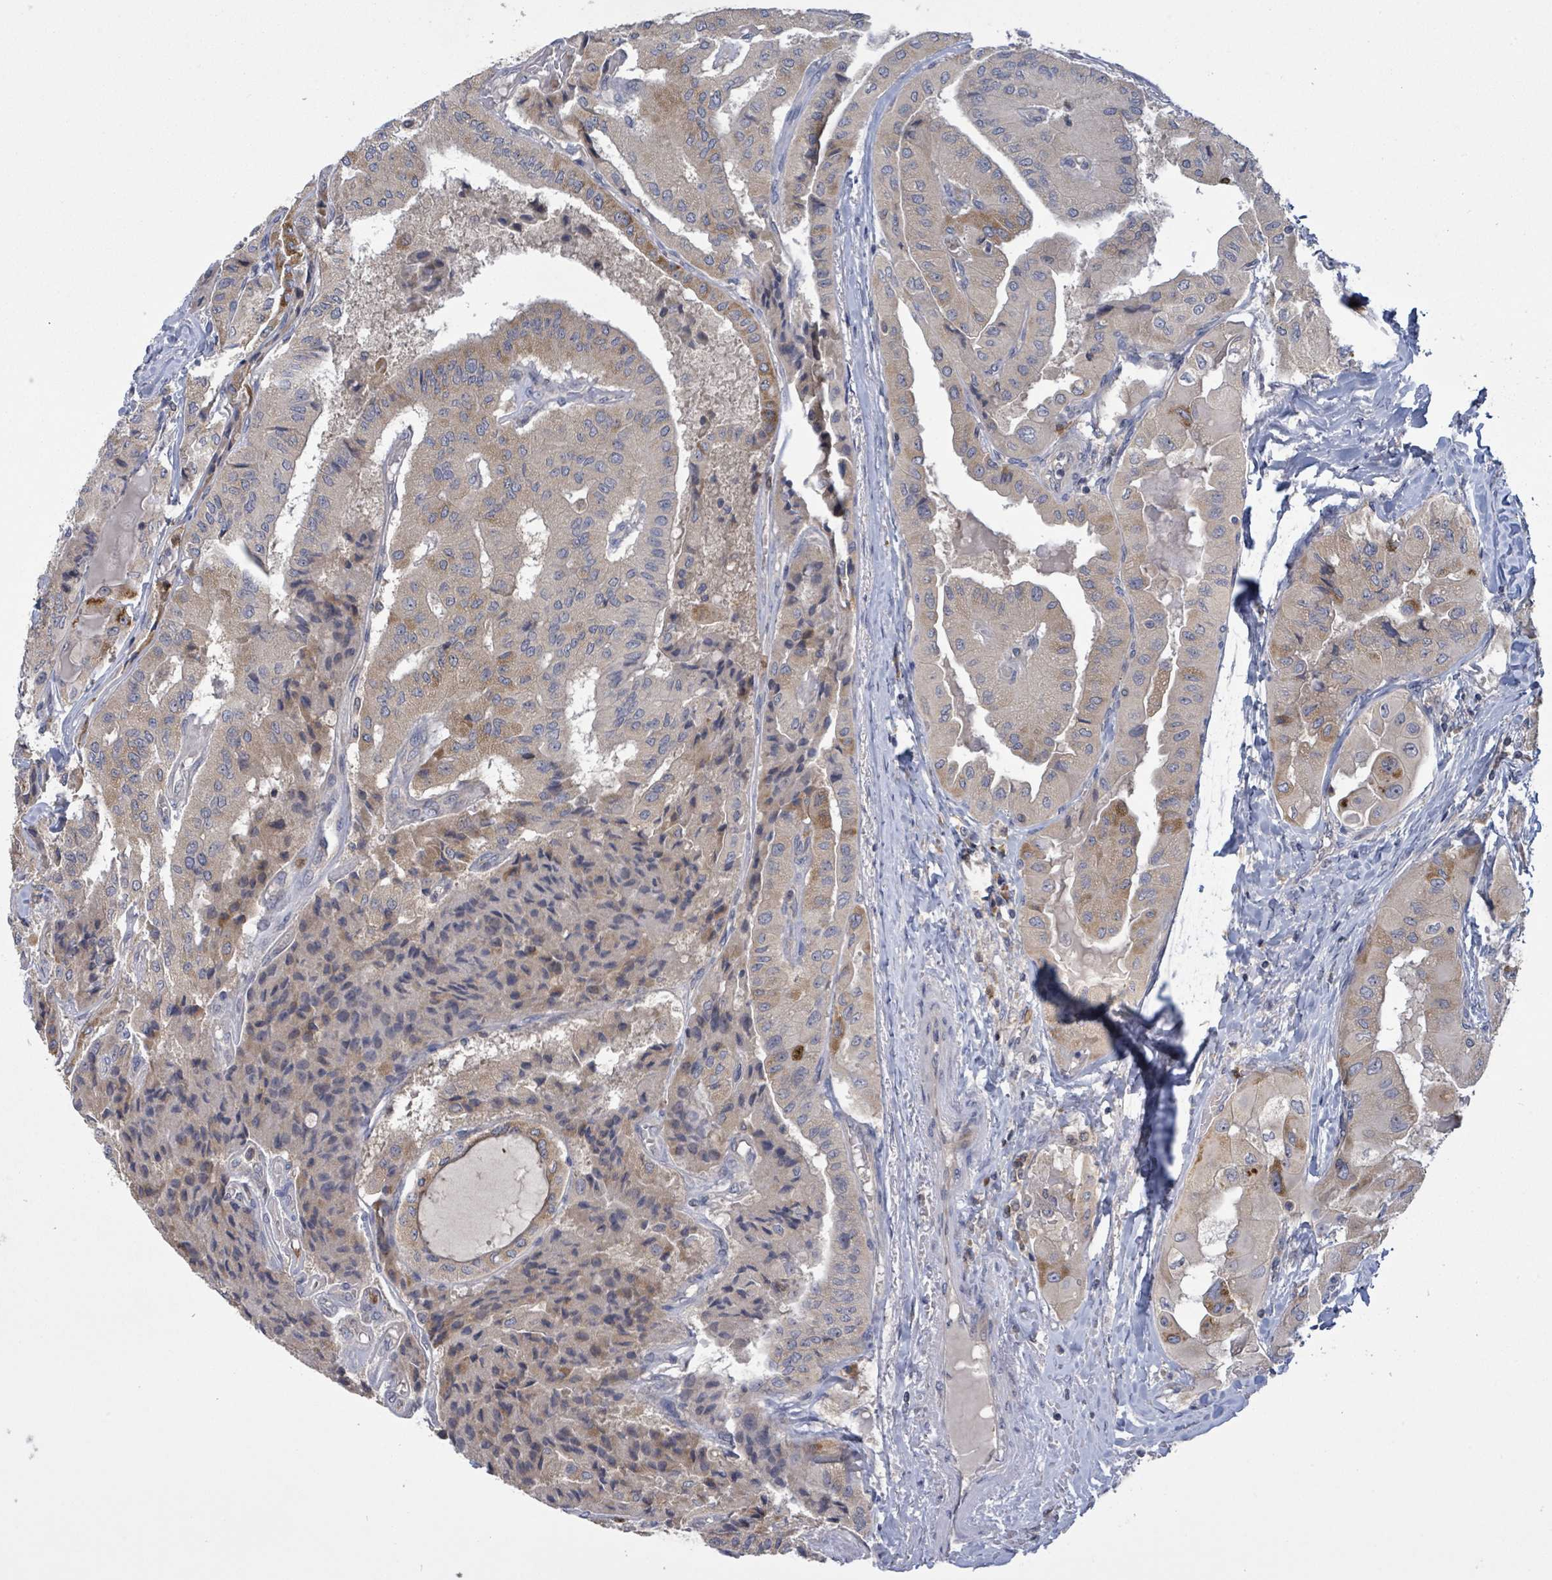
{"staining": {"intensity": "moderate", "quantity": "<25%", "location": "cytoplasmic/membranous"}, "tissue": "thyroid cancer", "cell_type": "Tumor cells", "image_type": "cancer", "snomed": [{"axis": "morphology", "description": "Normal tissue, NOS"}, {"axis": "morphology", "description": "Papillary adenocarcinoma, NOS"}, {"axis": "topography", "description": "Thyroid gland"}], "caption": "Immunohistochemistry (IHC) photomicrograph of neoplastic tissue: thyroid papillary adenocarcinoma stained using IHC demonstrates low levels of moderate protein expression localized specifically in the cytoplasmic/membranous of tumor cells, appearing as a cytoplasmic/membranous brown color.", "gene": "SERPINE3", "patient": {"sex": "female", "age": 59}}